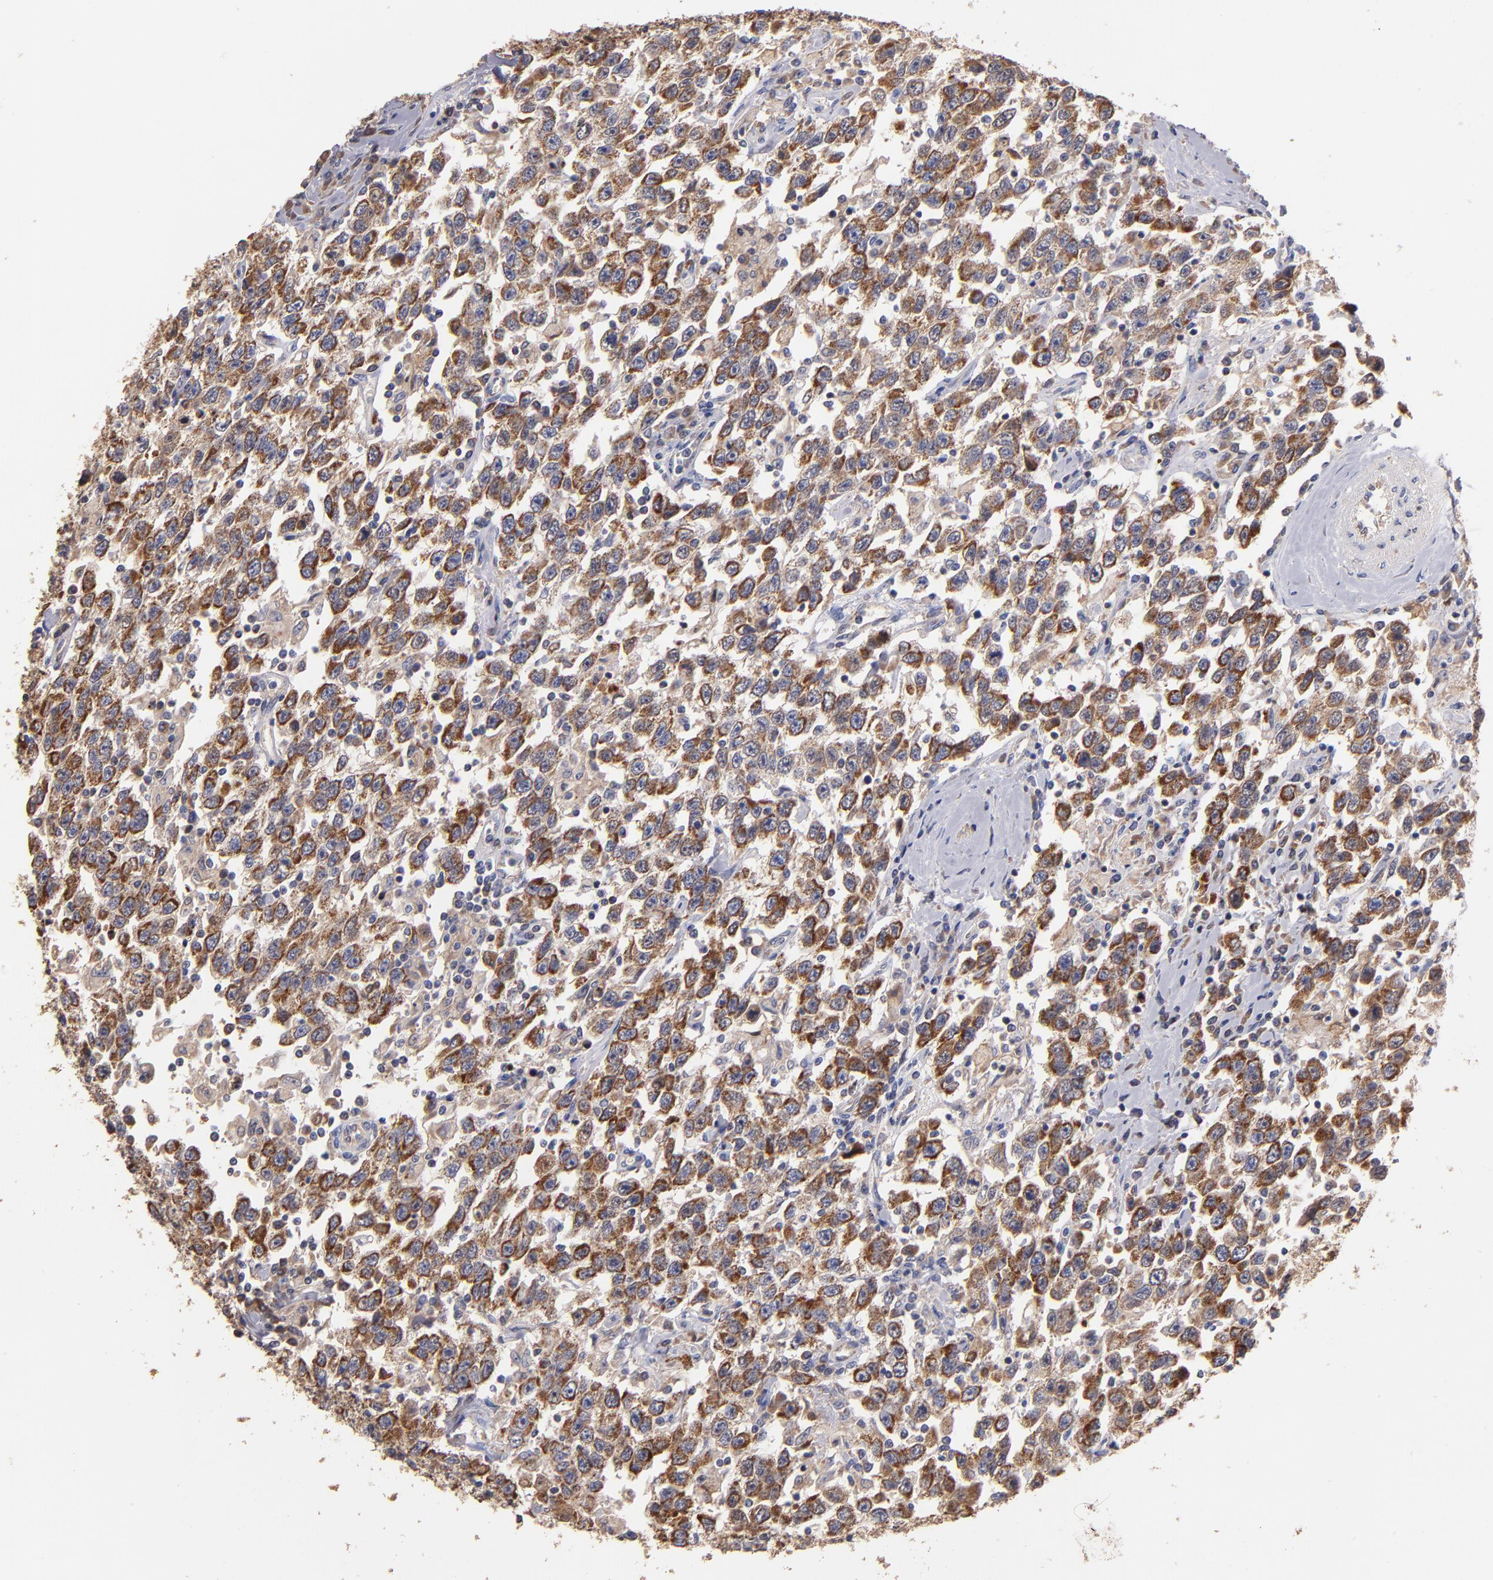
{"staining": {"intensity": "moderate", "quantity": ">75%", "location": "cytoplasmic/membranous"}, "tissue": "testis cancer", "cell_type": "Tumor cells", "image_type": "cancer", "snomed": [{"axis": "morphology", "description": "Seminoma, NOS"}, {"axis": "topography", "description": "Testis"}], "caption": "A medium amount of moderate cytoplasmic/membranous expression is identified in approximately >75% of tumor cells in testis seminoma tissue.", "gene": "DIABLO", "patient": {"sex": "male", "age": 41}}